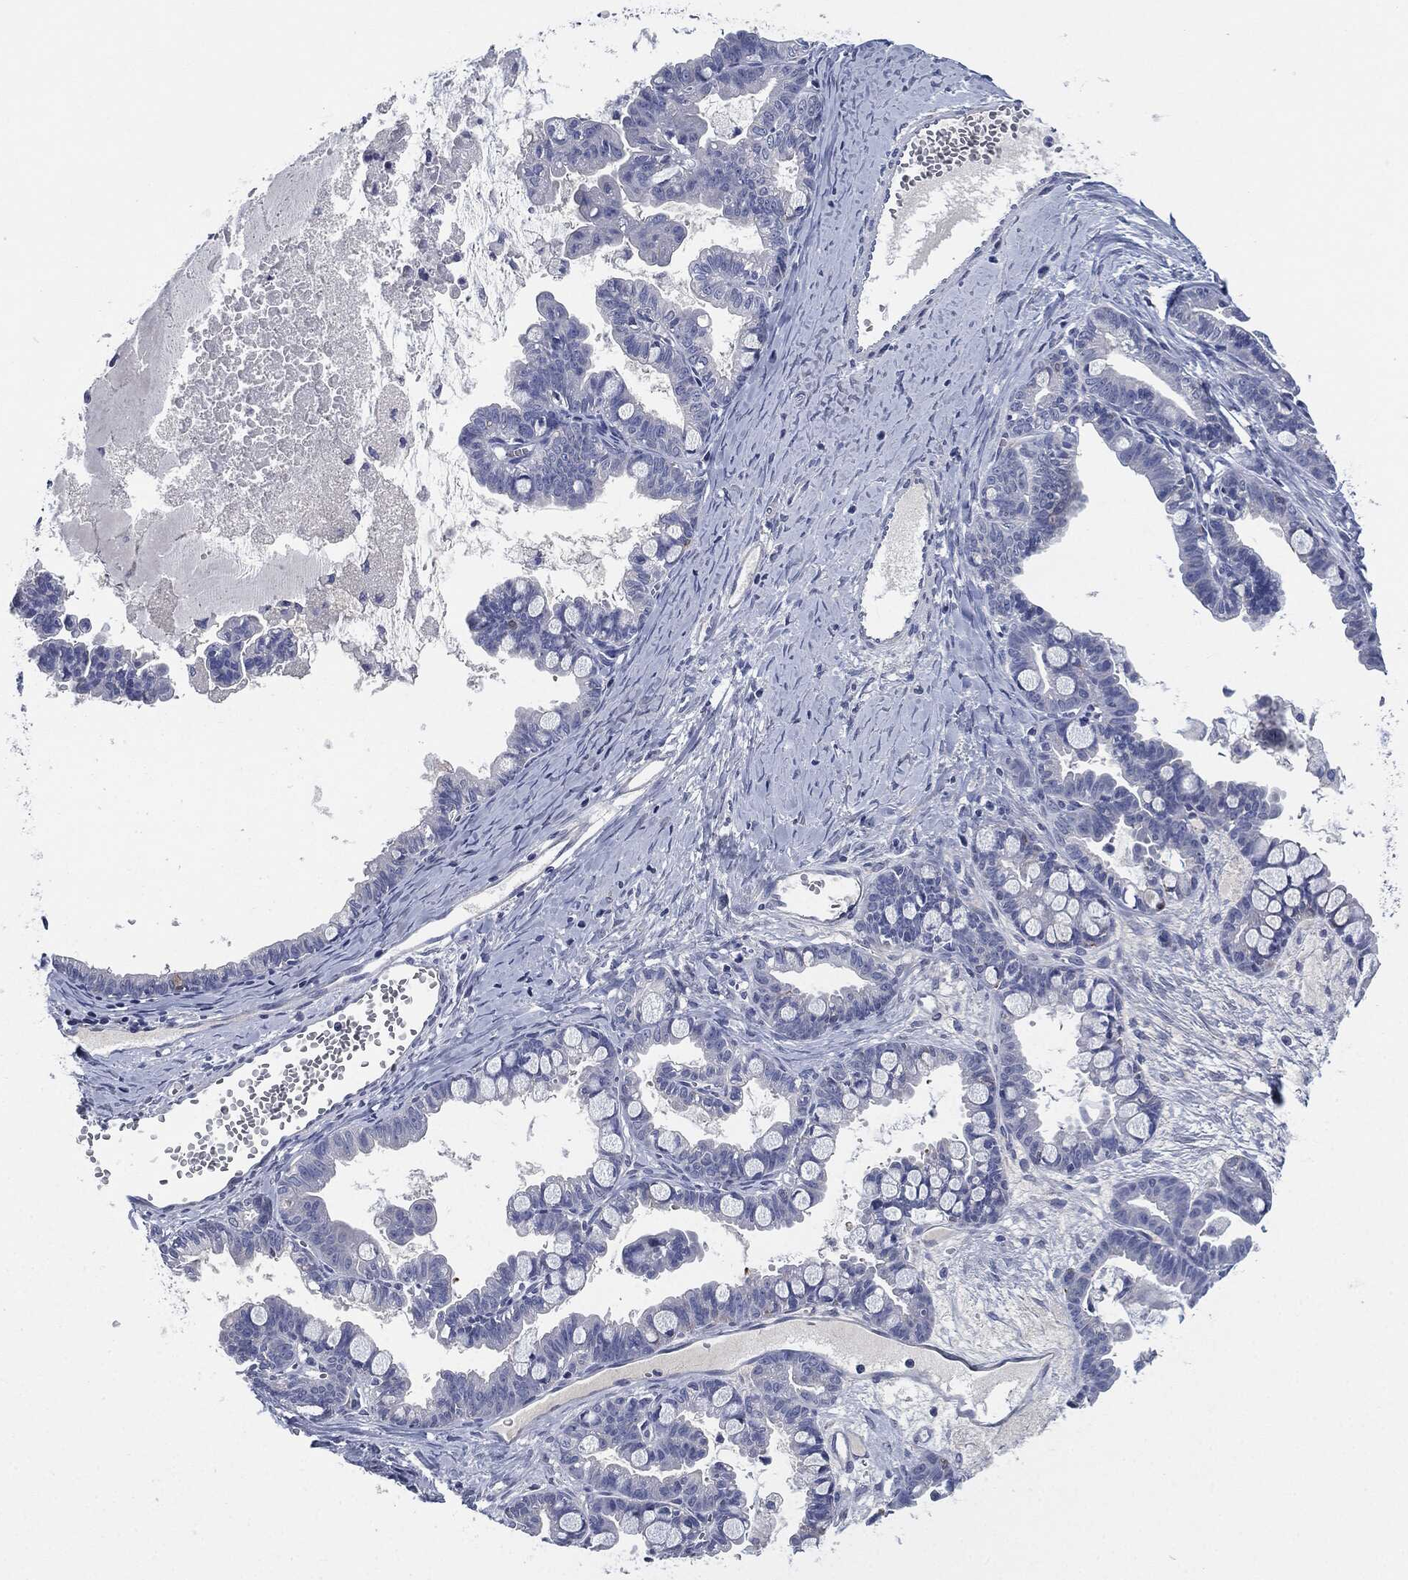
{"staining": {"intensity": "negative", "quantity": "none", "location": "none"}, "tissue": "ovarian cancer", "cell_type": "Tumor cells", "image_type": "cancer", "snomed": [{"axis": "morphology", "description": "Cystadenocarcinoma, mucinous, NOS"}, {"axis": "topography", "description": "Ovary"}], "caption": "This is an IHC micrograph of human ovarian cancer (mucinous cystadenocarcinoma). There is no positivity in tumor cells.", "gene": "CD27", "patient": {"sex": "female", "age": 63}}